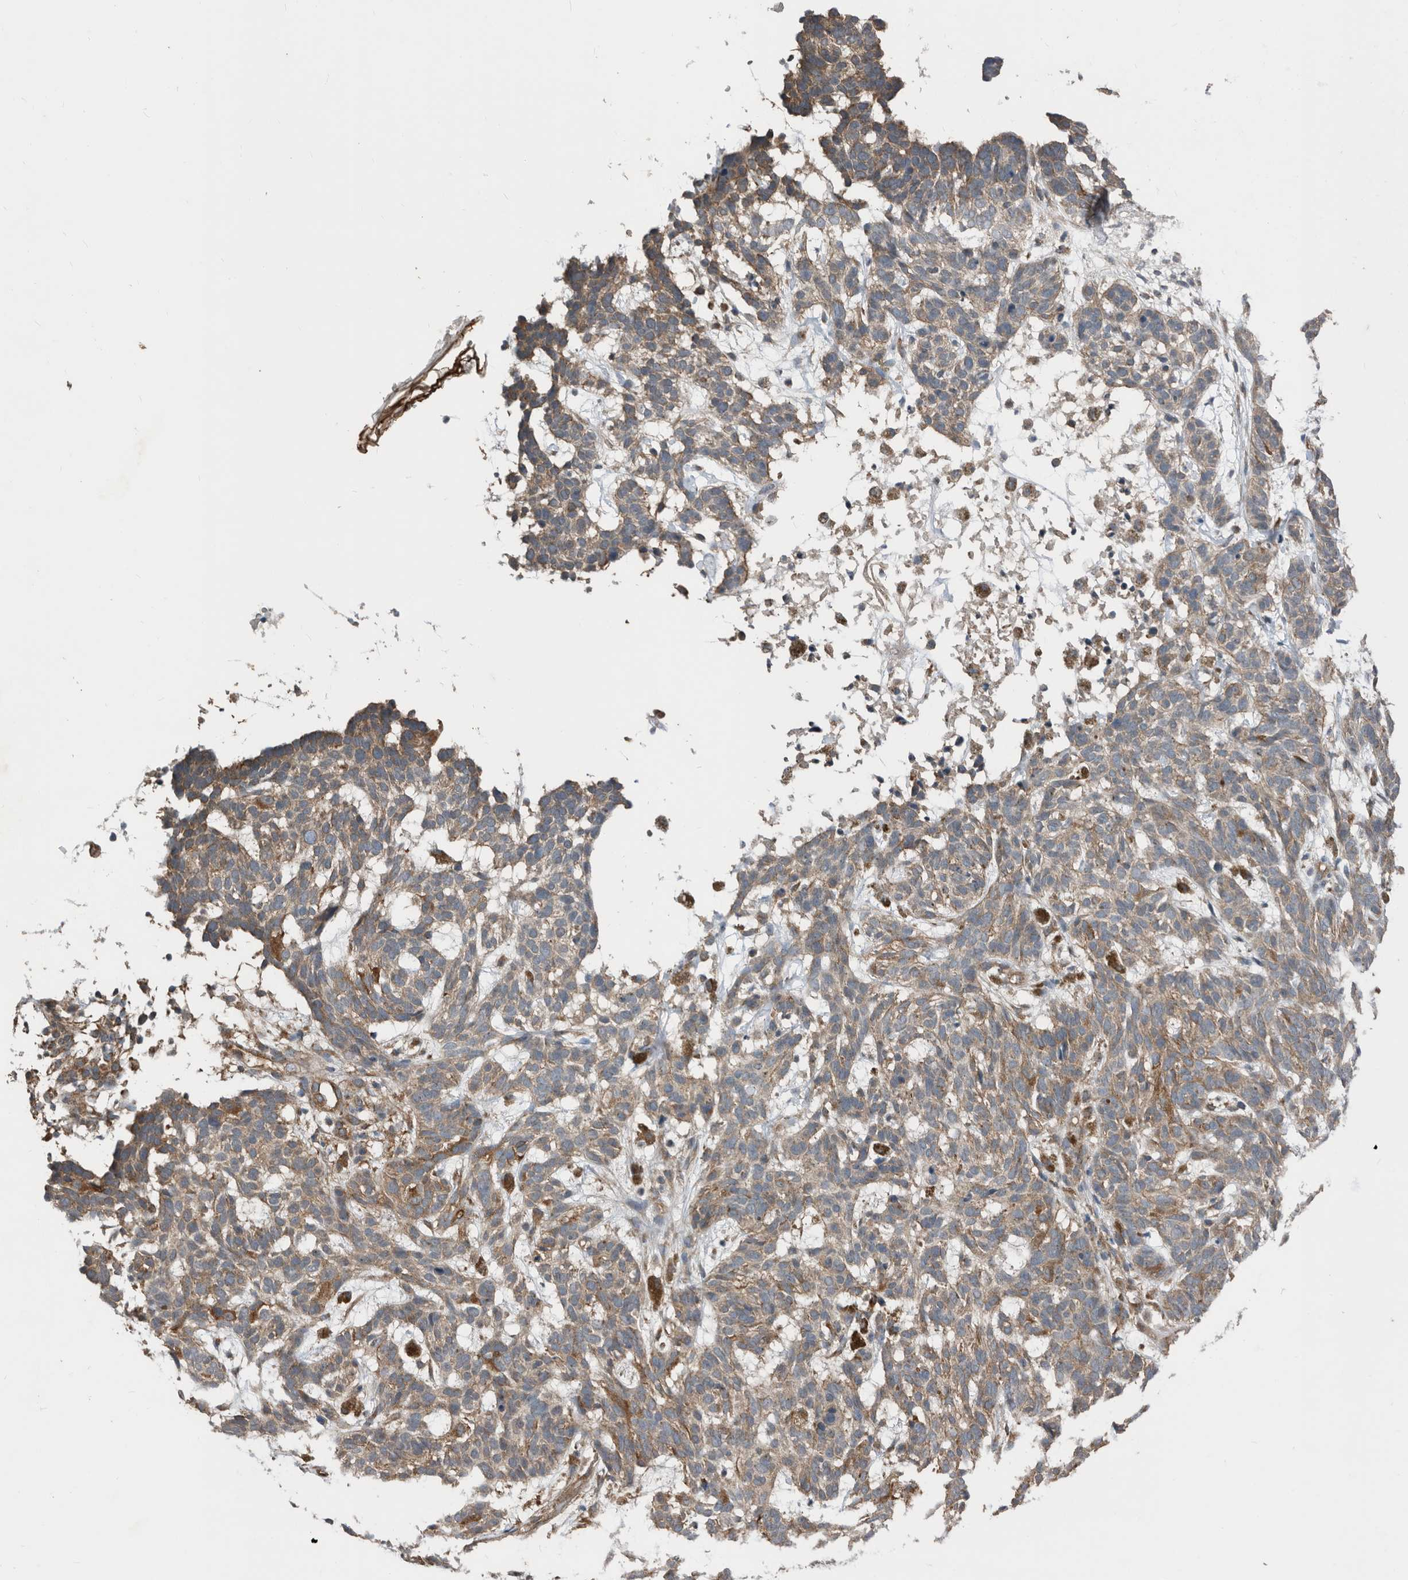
{"staining": {"intensity": "moderate", "quantity": ">75%", "location": "cytoplasmic/membranous"}, "tissue": "skin cancer", "cell_type": "Tumor cells", "image_type": "cancer", "snomed": [{"axis": "morphology", "description": "Basal cell carcinoma"}, {"axis": "topography", "description": "Skin"}], "caption": "Basal cell carcinoma (skin) stained with a protein marker reveals moderate staining in tumor cells.", "gene": "AFAP1", "patient": {"sex": "male", "age": 85}}